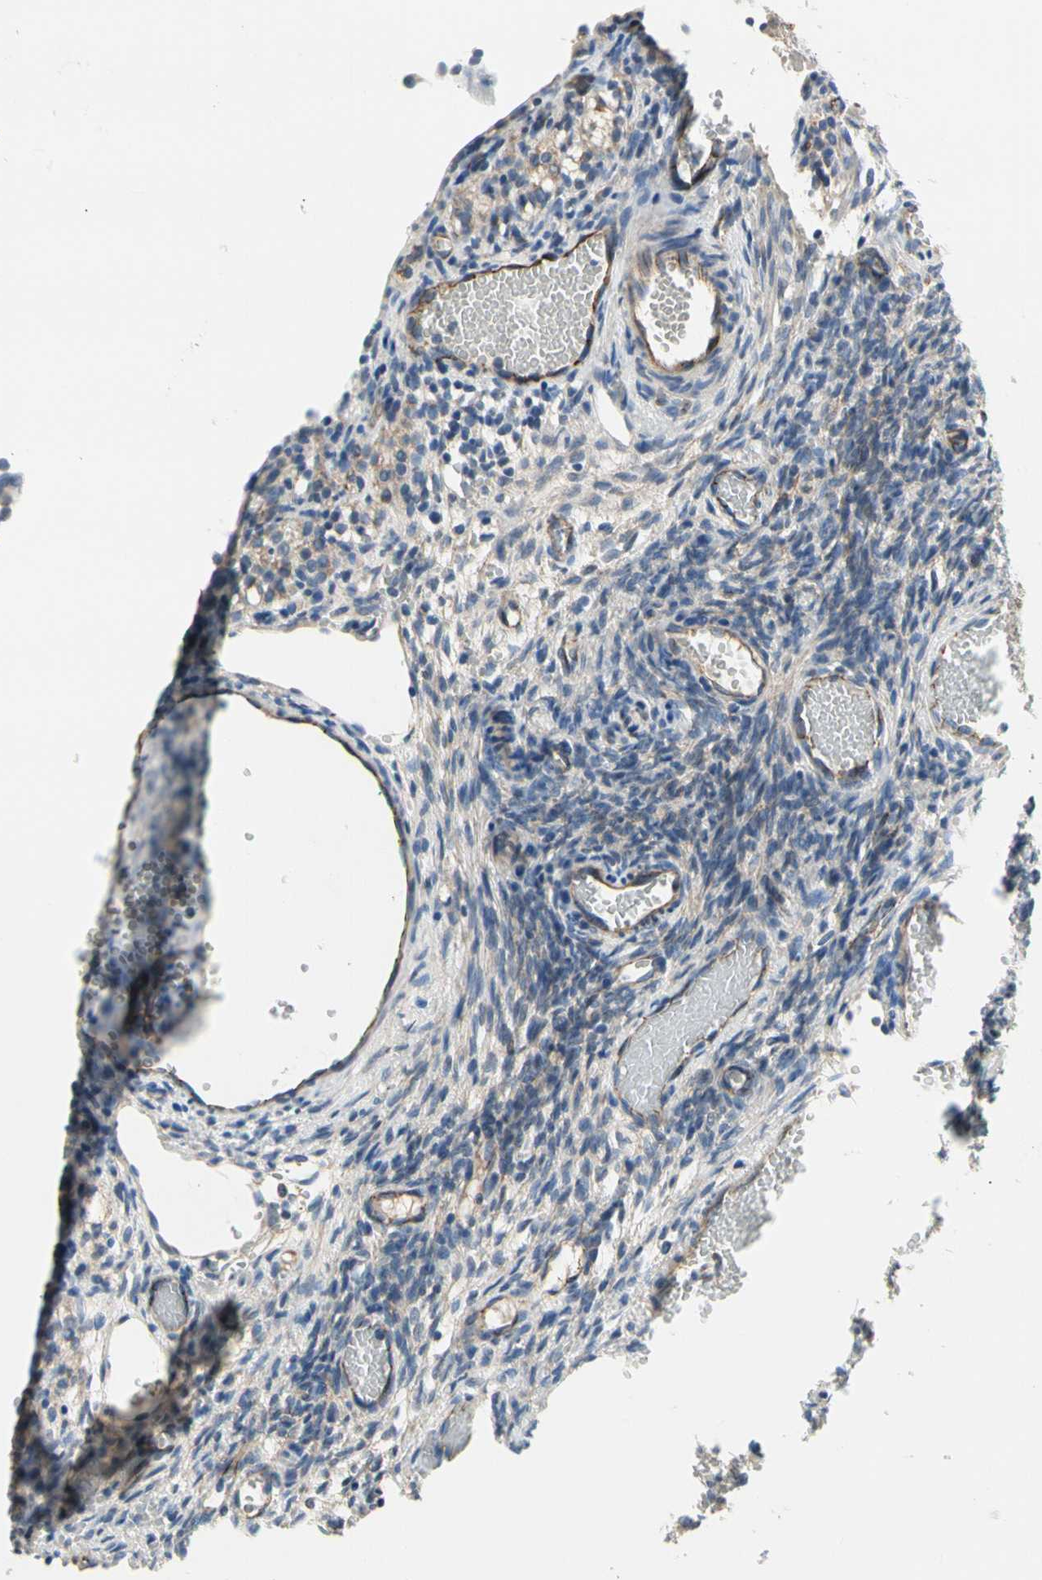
{"staining": {"intensity": "weak", "quantity": "25%-75%", "location": "cytoplasmic/membranous"}, "tissue": "ovary", "cell_type": "Ovarian stroma cells", "image_type": "normal", "snomed": [{"axis": "morphology", "description": "Normal tissue, NOS"}, {"axis": "topography", "description": "Ovary"}], "caption": "Immunohistochemical staining of benign human ovary exhibits weak cytoplasmic/membranous protein staining in about 25%-75% of ovarian stroma cells.", "gene": "LGR6", "patient": {"sex": "female", "age": 35}}